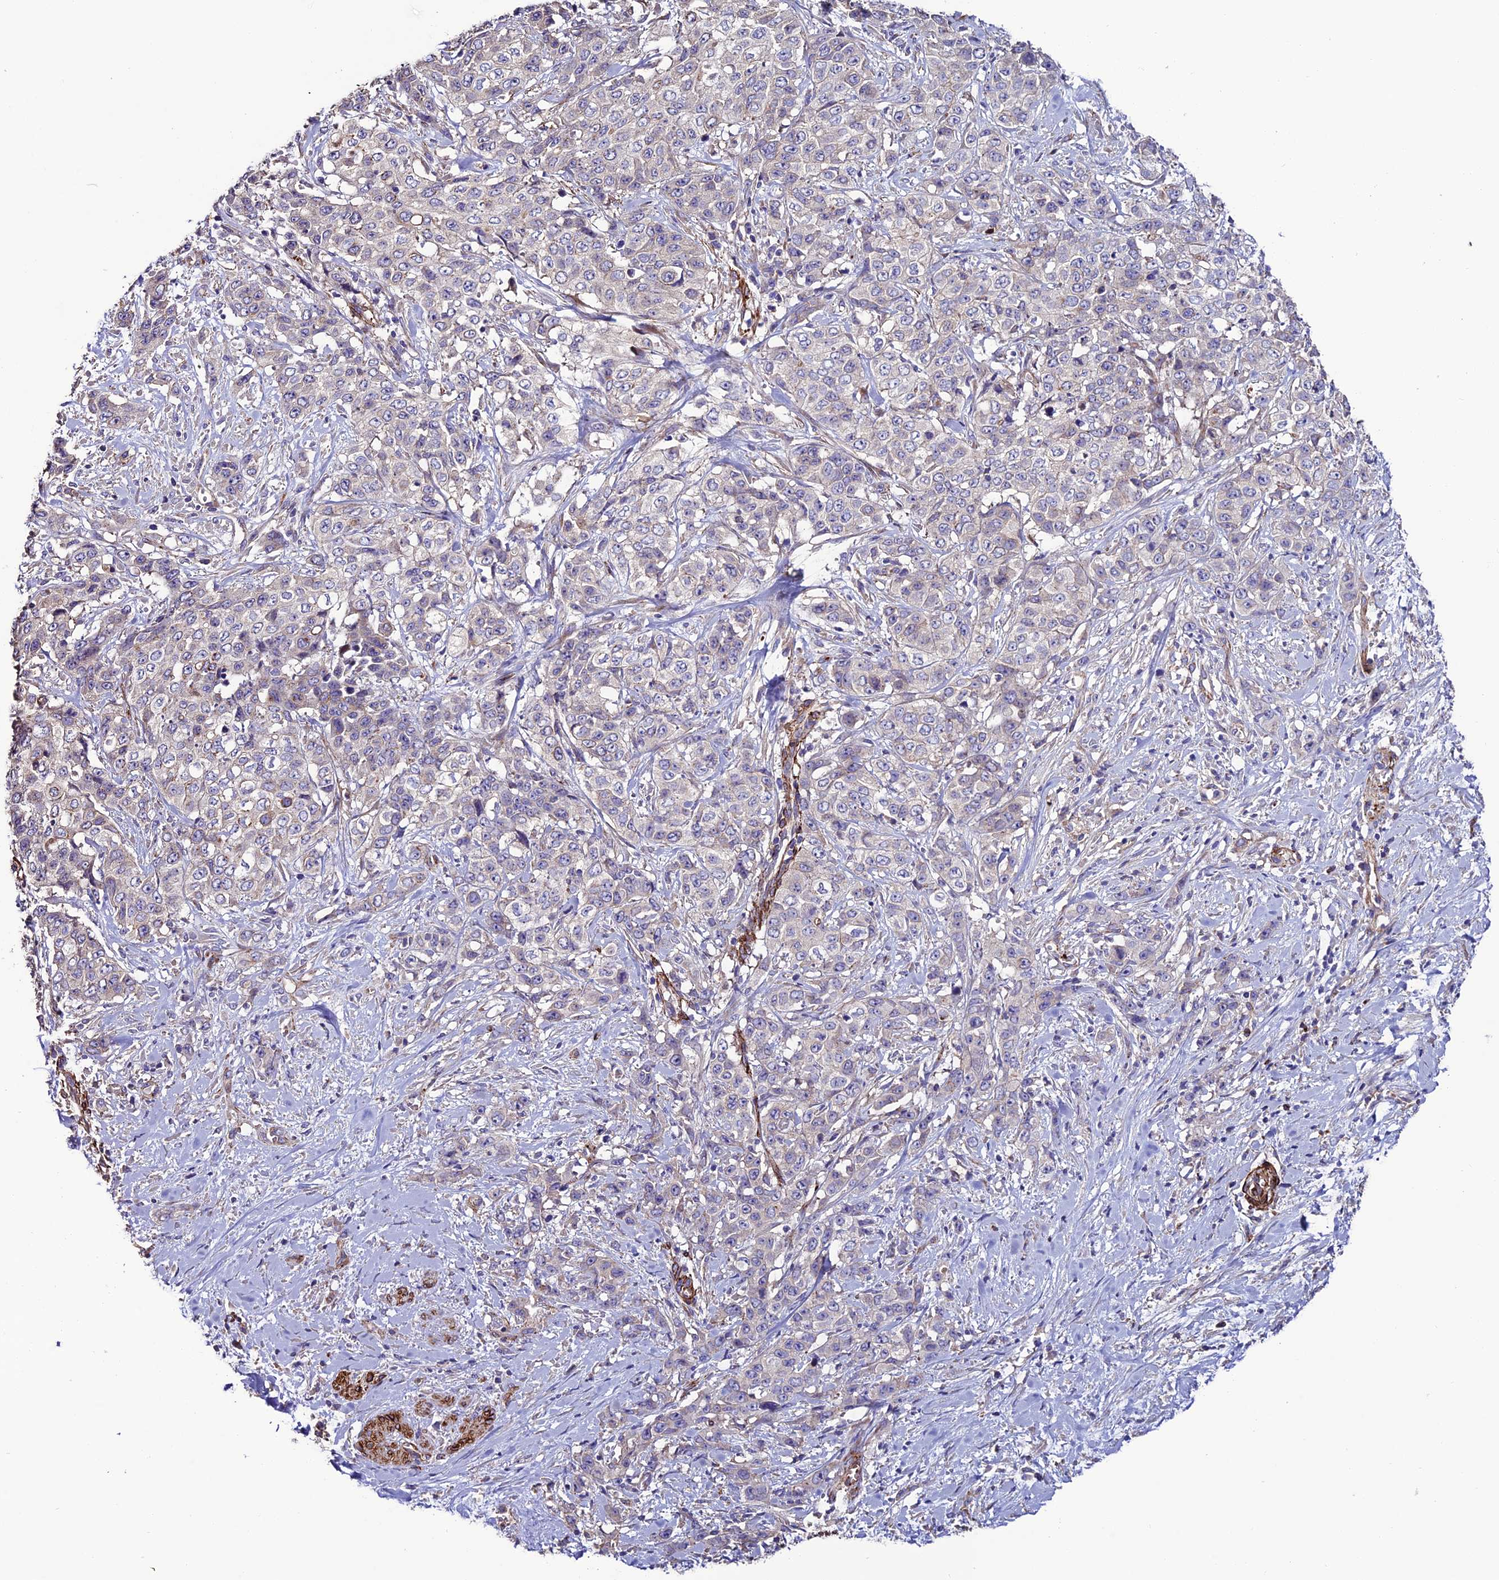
{"staining": {"intensity": "negative", "quantity": "none", "location": "none"}, "tissue": "stomach cancer", "cell_type": "Tumor cells", "image_type": "cancer", "snomed": [{"axis": "morphology", "description": "Adenocarcinoma, NOS"}, {"axis": "topography", "description": "Stomach, upper"}], "caption": "Image shows no protein staining in tumor cells of adenocarcinoma (stomach) tissue.", "gene": "REX1BD", "patient": {"sex": "male", "age": 62}}